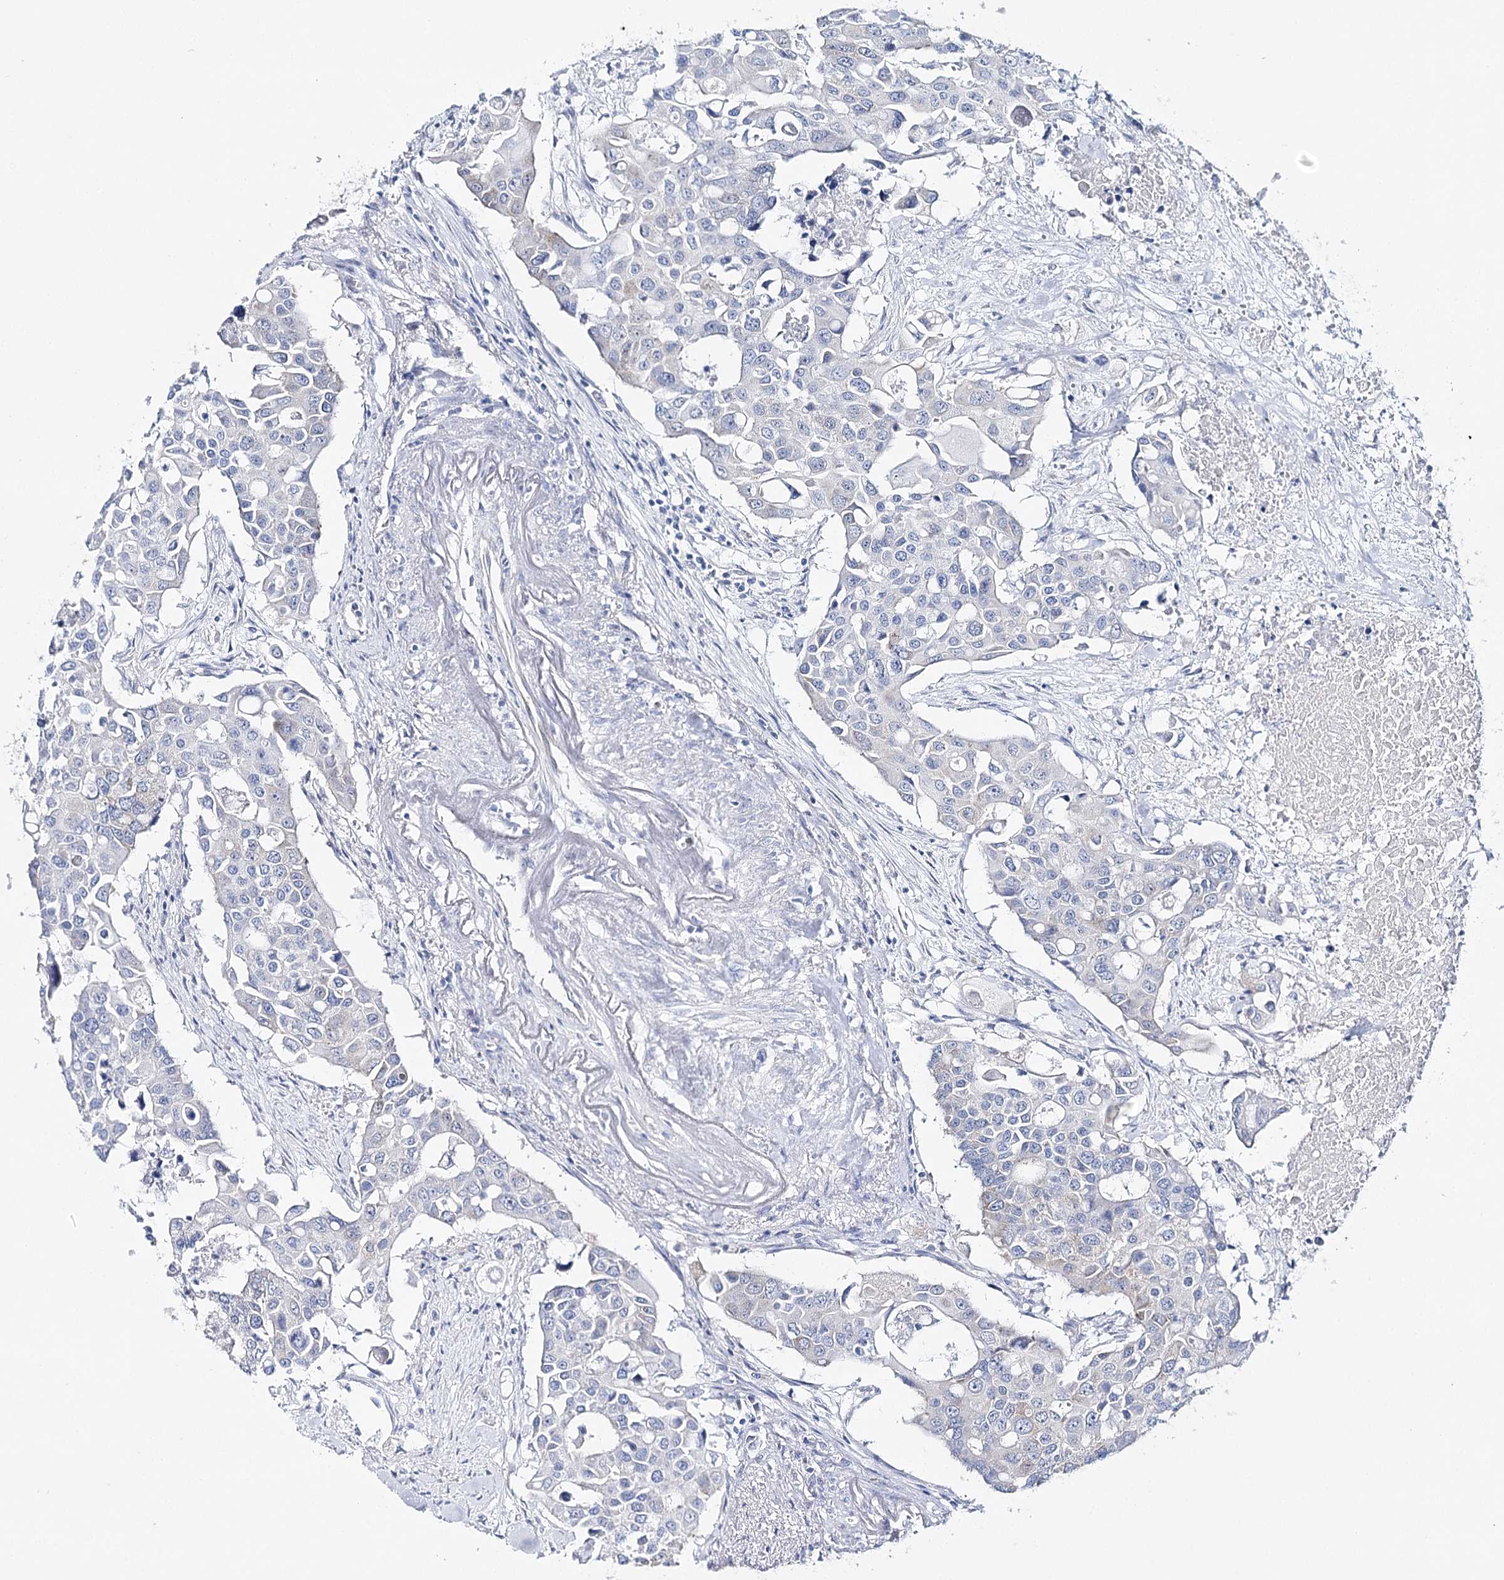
{"staining": {"intensity": "negative", "quantity": "none", "location": "none"}, "tissue": "colorectal cancer", "cell_type": "Tumor cells", "image_type": "cancer", "snomed": [{"axis": "morphology", "description": "Adenocarcinoma, NOS"}, {"axis": "topography", "description": "Colon"}], "caption": "Immunohistochemistry (IHC) micrograph of human adenocarcinoma (colorectal) stained for a protein (brown), which displays no positivity in tumor cells.", "gene": "CSN3", "patient": {"sex": "male", "age": 77}}